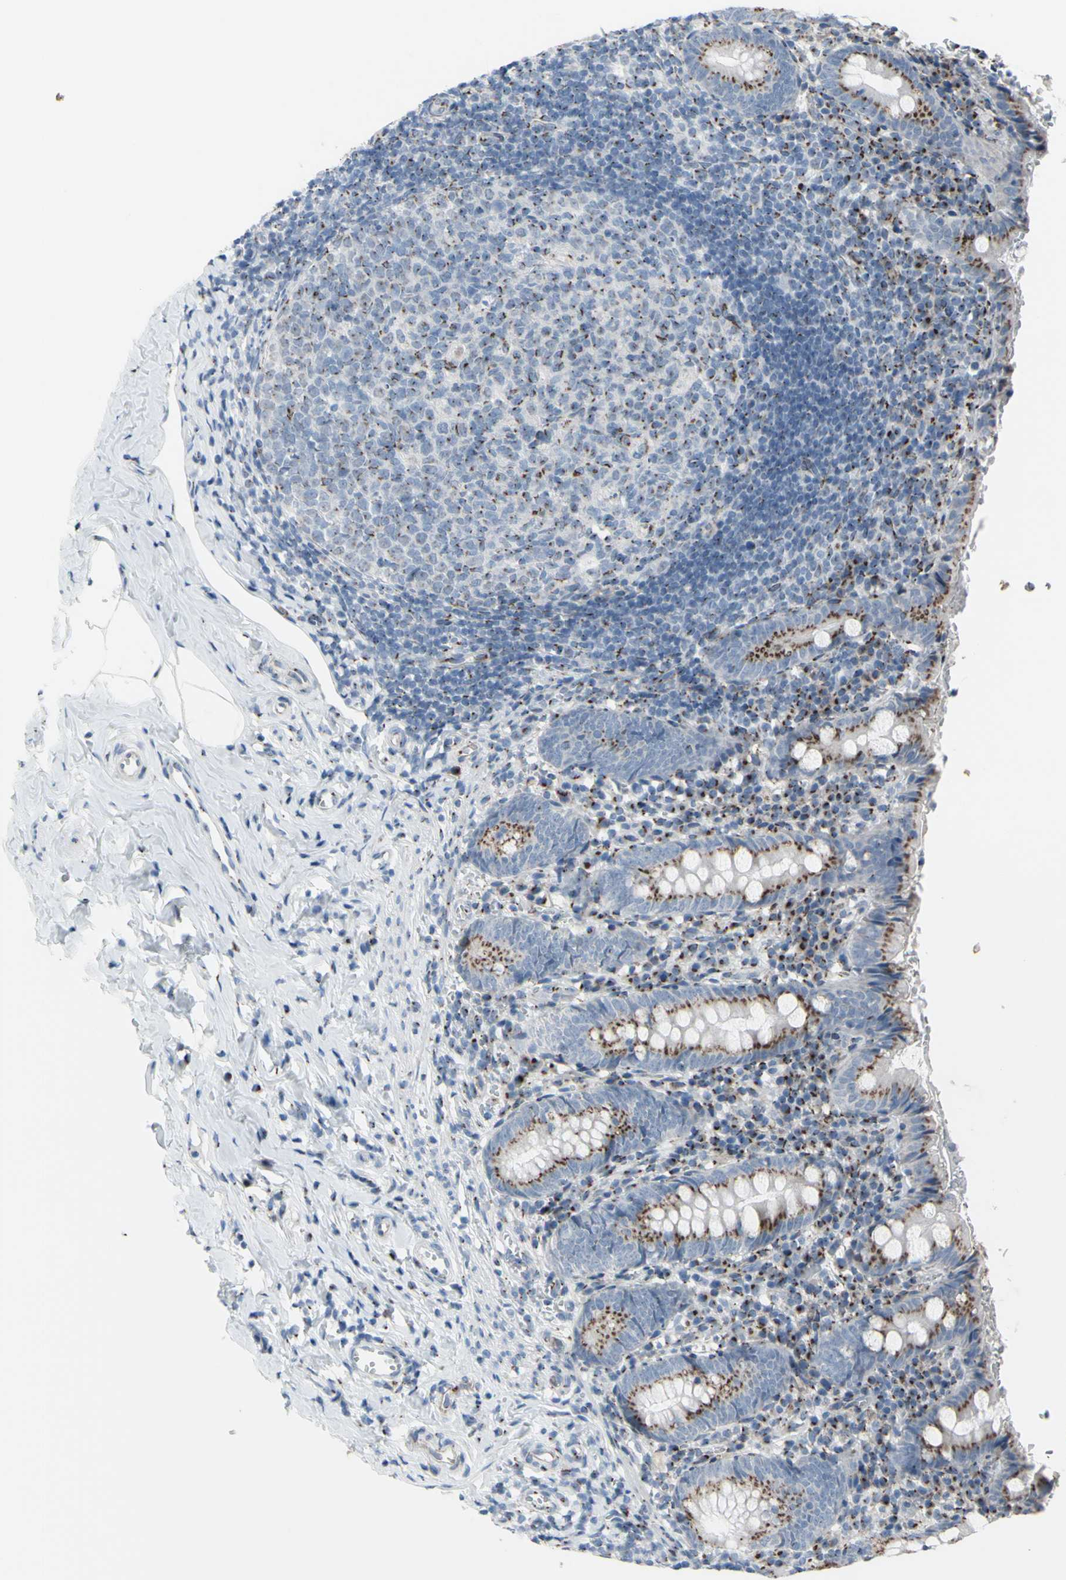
{"staining": {"intensity": "strong", "quantity": ">75%", "location": "cytoplasmic/membranous"}, "tissue": "appendix", "cell_type": "Glandular cells", "image_type": "normal", "snomed": [{"axis": "morphology", "description": "Normal tissue, NOS"}, {"axis": "topography", "description": "Appendix"}], "caption": "IHC of benign appendix shows high levels of strong cytoplasmic/membranous expression in approximately >75% of glandular cells.", "gene": "GLG1", "patient": {"sex": "female", "age": 10}}